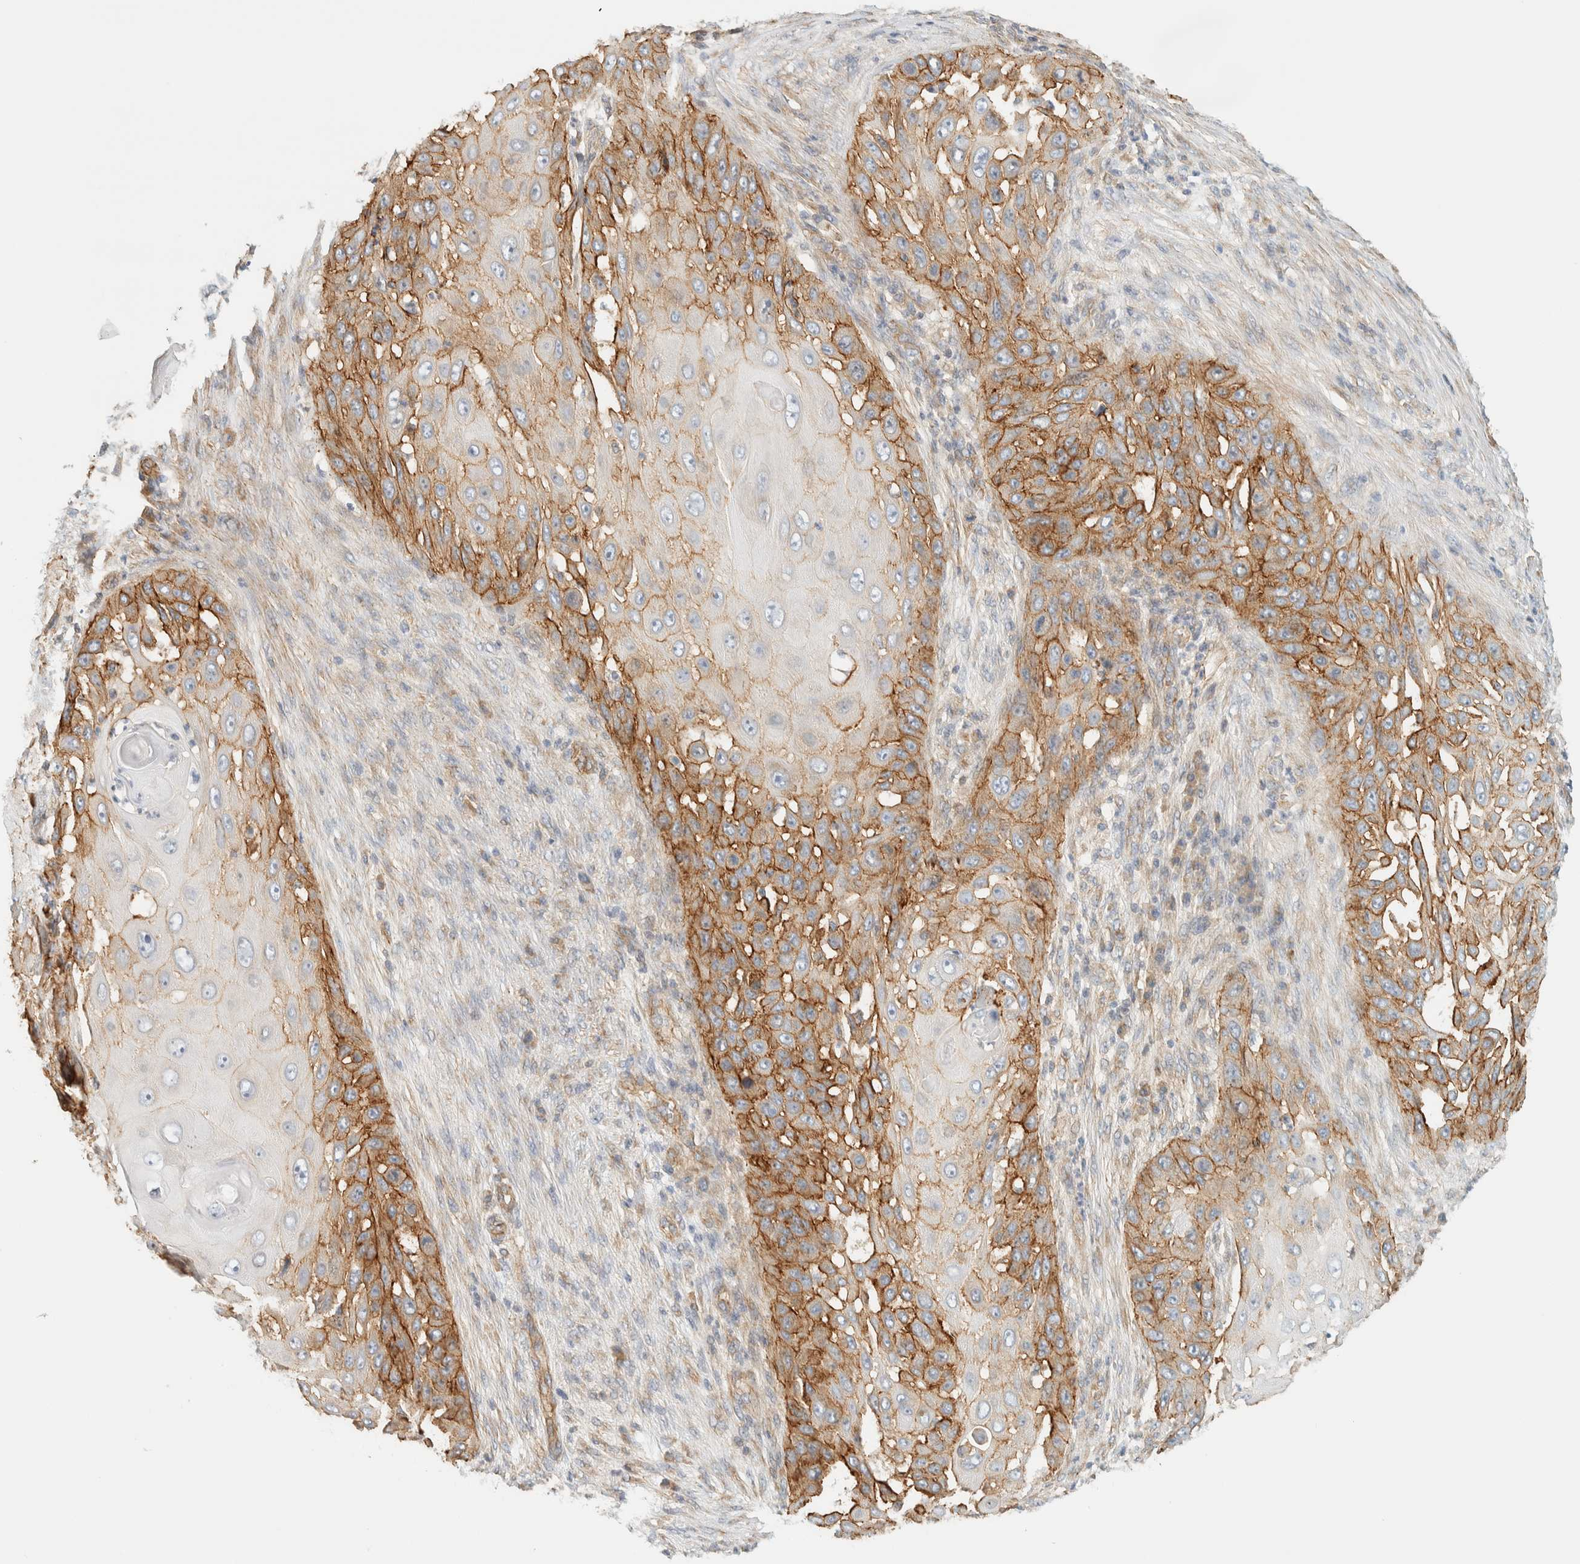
{"staining": {"intensity": "moderate", "quantity": "25%-75%", "location": "cytoplasmic/membranous"}, "tissue": "skin cancer", "cell_type": "Tumor cells", "image_type": "cancer", "snomed": [{"axis": "morphology", "description": "Squamous cell carcinoma, NOS"}, {"axis": "topography", "description": "Skin"}], "caption": "This image shows immunohistochemistry staining of squamous cell carcinoma (skin), with medium moderate cytoplasmic/membranous positivity in about 25%-75% of tumor cells.", "gene": "LIMA1", "patient": {"sex": "female", "age": 44}}